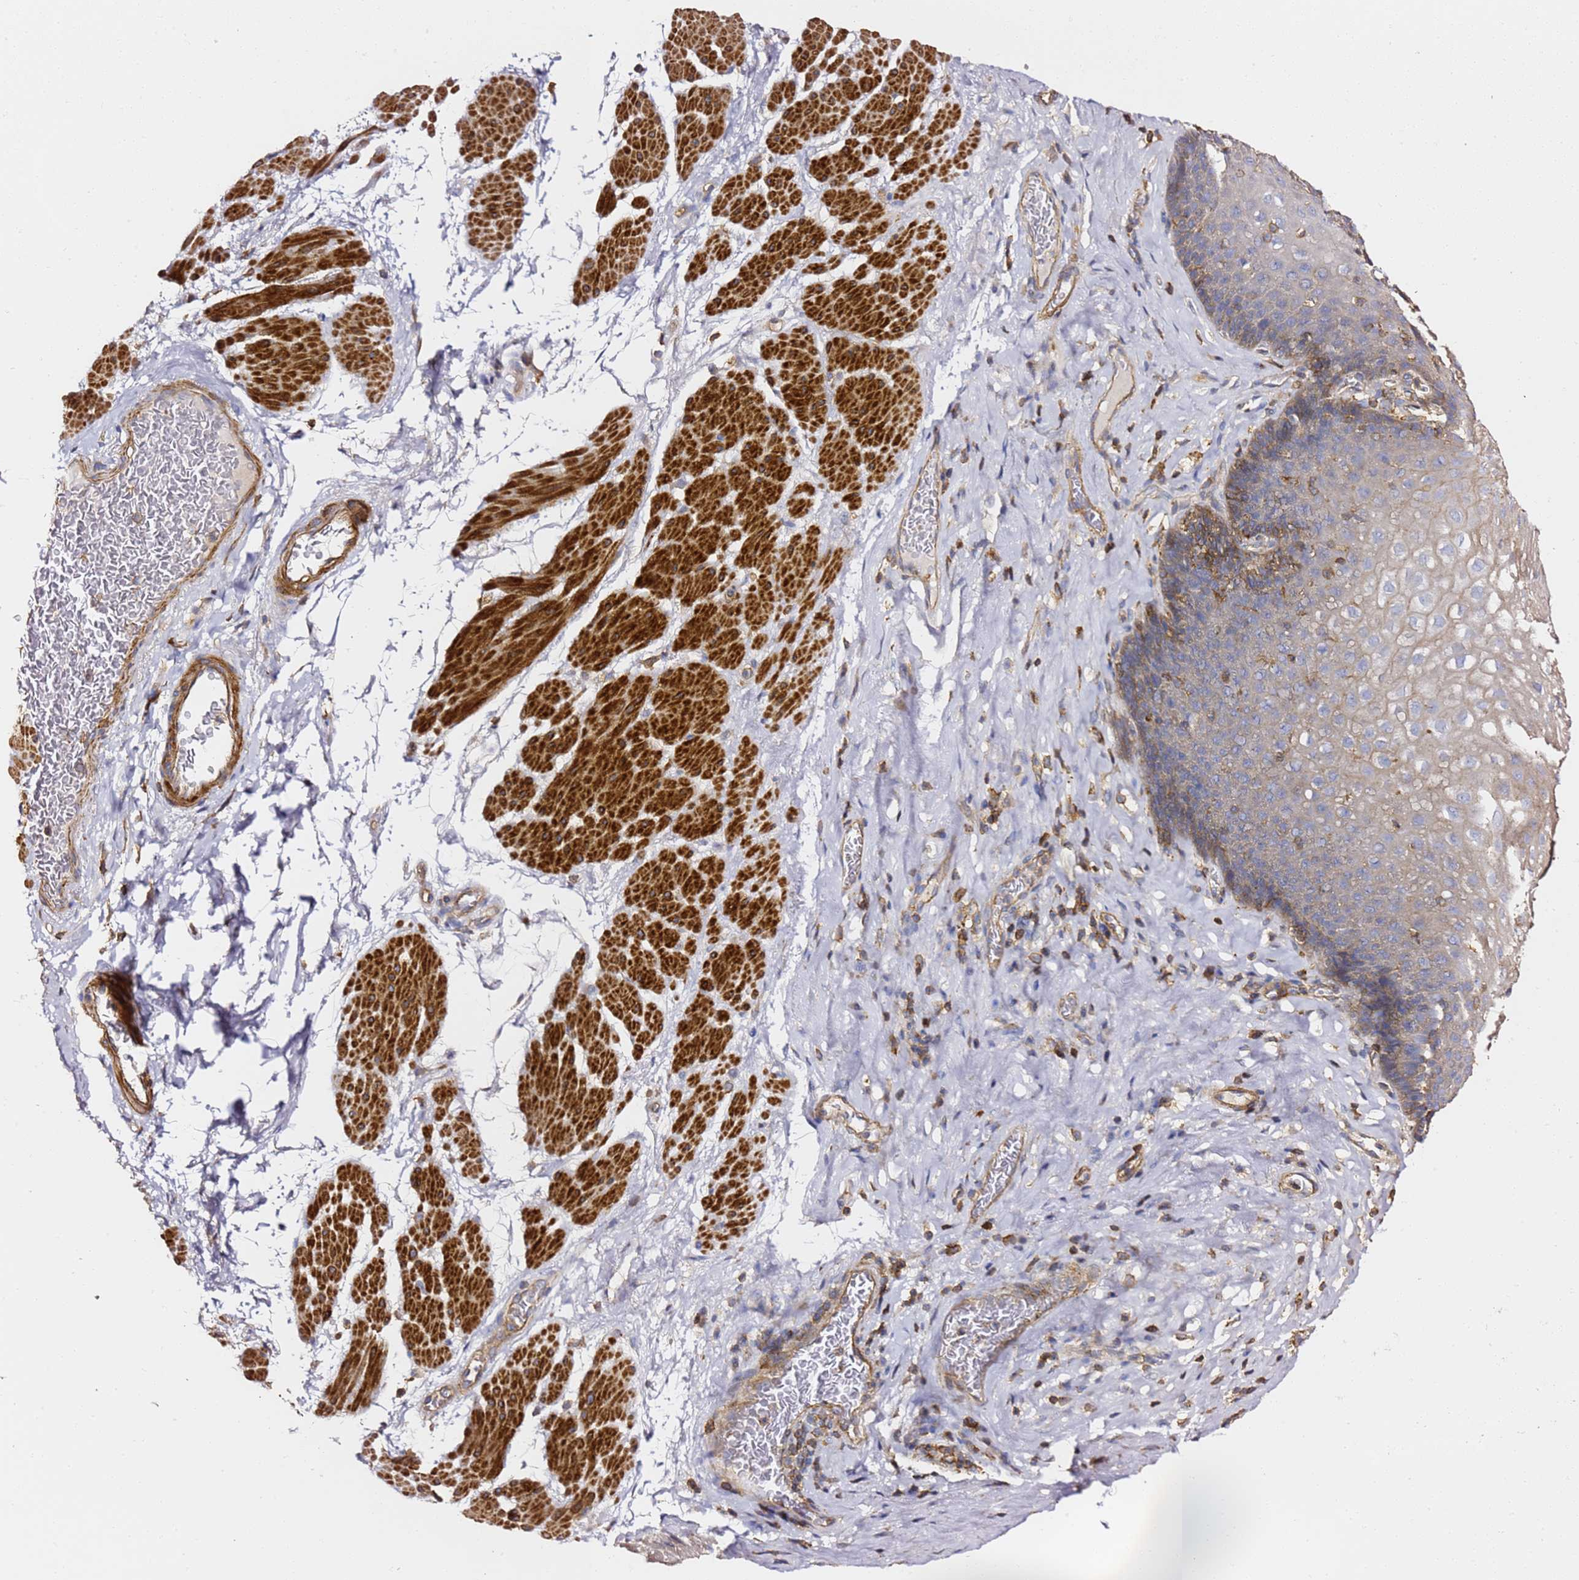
{"staining": {"intensity": "weak", "quantity": "25%-75%", "location": "cytoplasmic/membranous"}, "tissue": "esophagus", "cell_type": "Squamous epithelial cells", "image_type": "normal", "snomed": [{"axis": "morphology", "description": "Normal tissue, NOS"}, {"axis": "topography", "description": "Esophagus"}], "caption": "Squamous epithelial cells exhibit weak cytoplasmic/membranous expression in about 25%-75% of cells in benign esophagus. The staining is performed using DAB (3,3'-diaminobenzidine) brown chromogen to label protein expression. The nuclei are counter-stained blue using hematoxylin.", "gene": "ZFP36L2", "patient": {"sex": "female", "age": 66}}